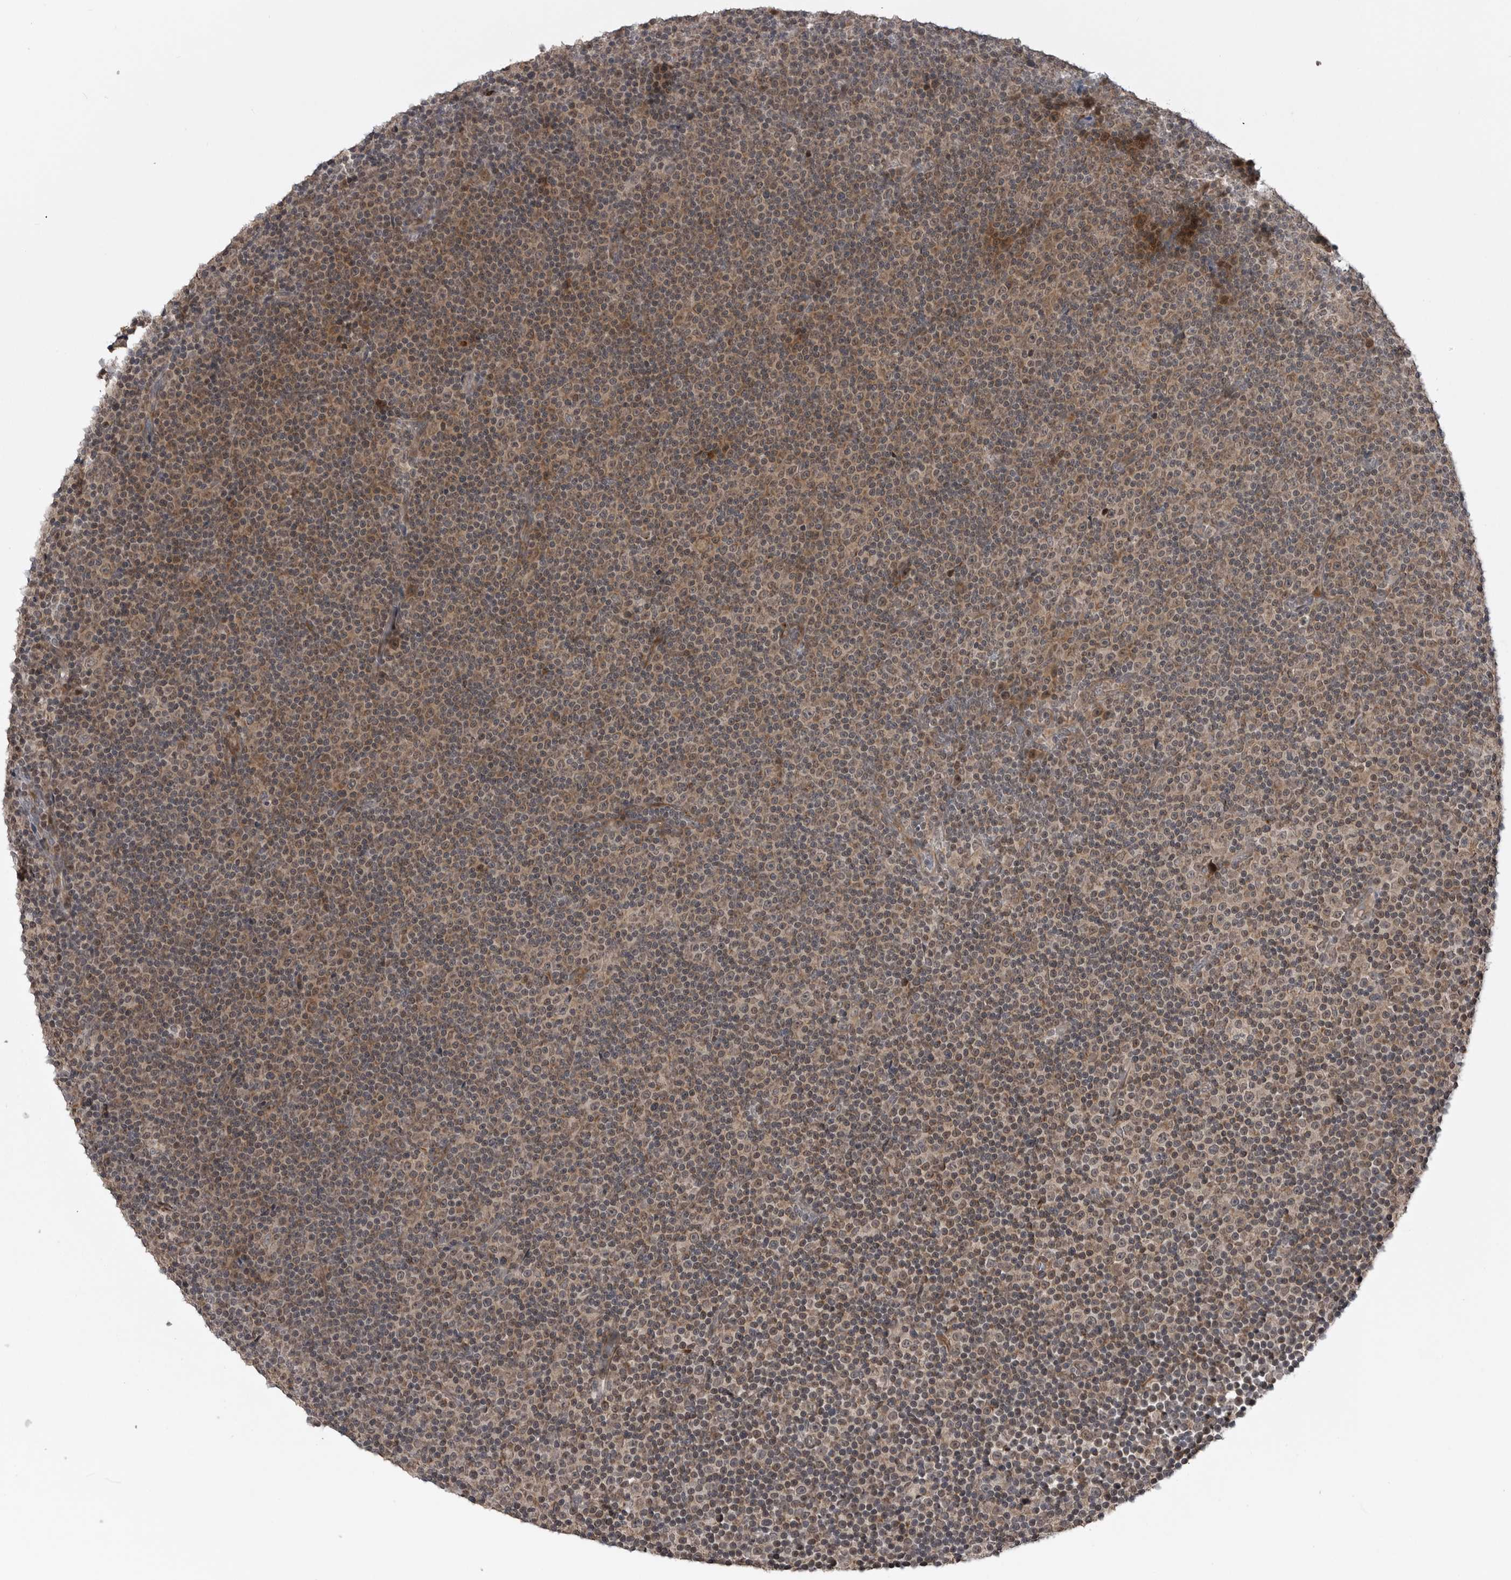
{"staining": {"intensity": "weak", "quantity": ">75%", "location": "cytoplasmic/membranous,nuclear"}, "tissue": "lymphoma", "cell_type": "Tumor cells", "image_type": "cancer", "snomed": [{"axis": "morphology", "description": "Malignant lymphoma, non-Hodgkin's type, Low grade"}, {"axis": "topography", "description": "Lymph node"}], "caption": "Human low-grade malignant lymphoma, non-Hodgkin's type stained with a brown dye exhibits weak cytoplasmic/membranous and nuclear positive expression in approximately >75% of tumor cells.", "gene": "FAAP100", "patient": {"sex": "female", "age": 67}}